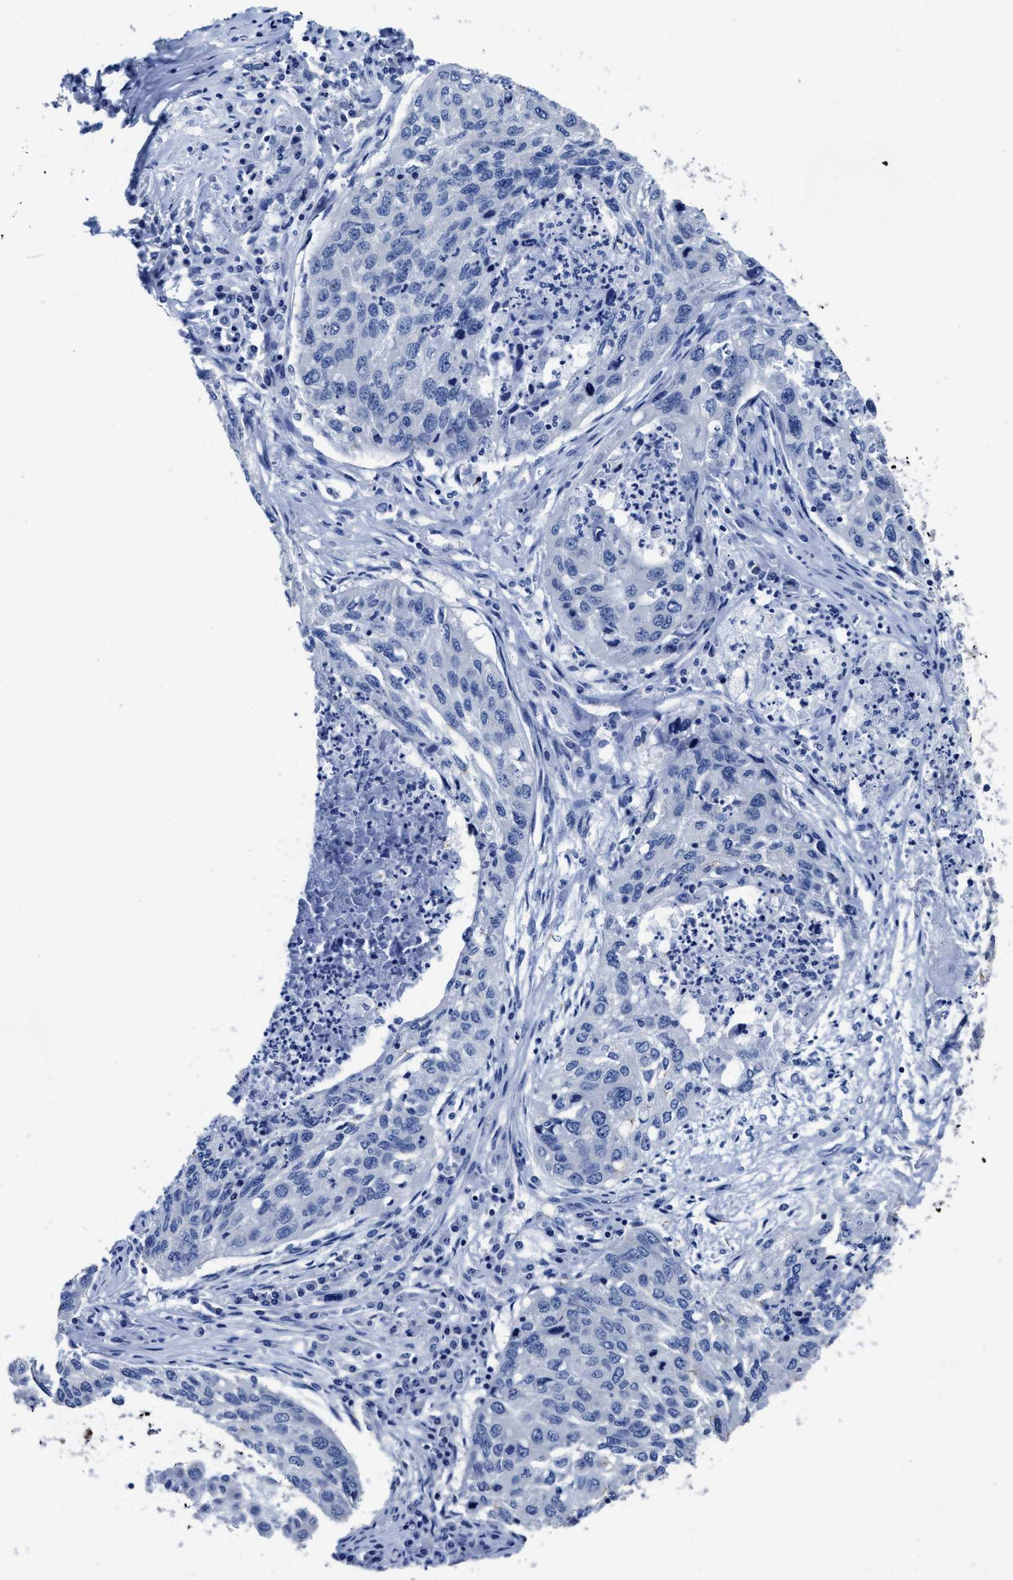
{"staining": {"intensity": "negative", "quantity": "none", "location": "none"}, "tissue": "lung cancer", "cell_type": "Tumor cells", "image_type": "cancer", "snomed": [{"axis": "morphology", "description": "Squamous cell carcinoma, NOS"}, {"axis": "topography", "description": "Lung"}], "caption": "Histopathology image shows no significant protein expression in tumor cells of squamous cell carcinoma (lung).", "gene": "HOOK1", "patient": {"sex": "female", "age": 63}}